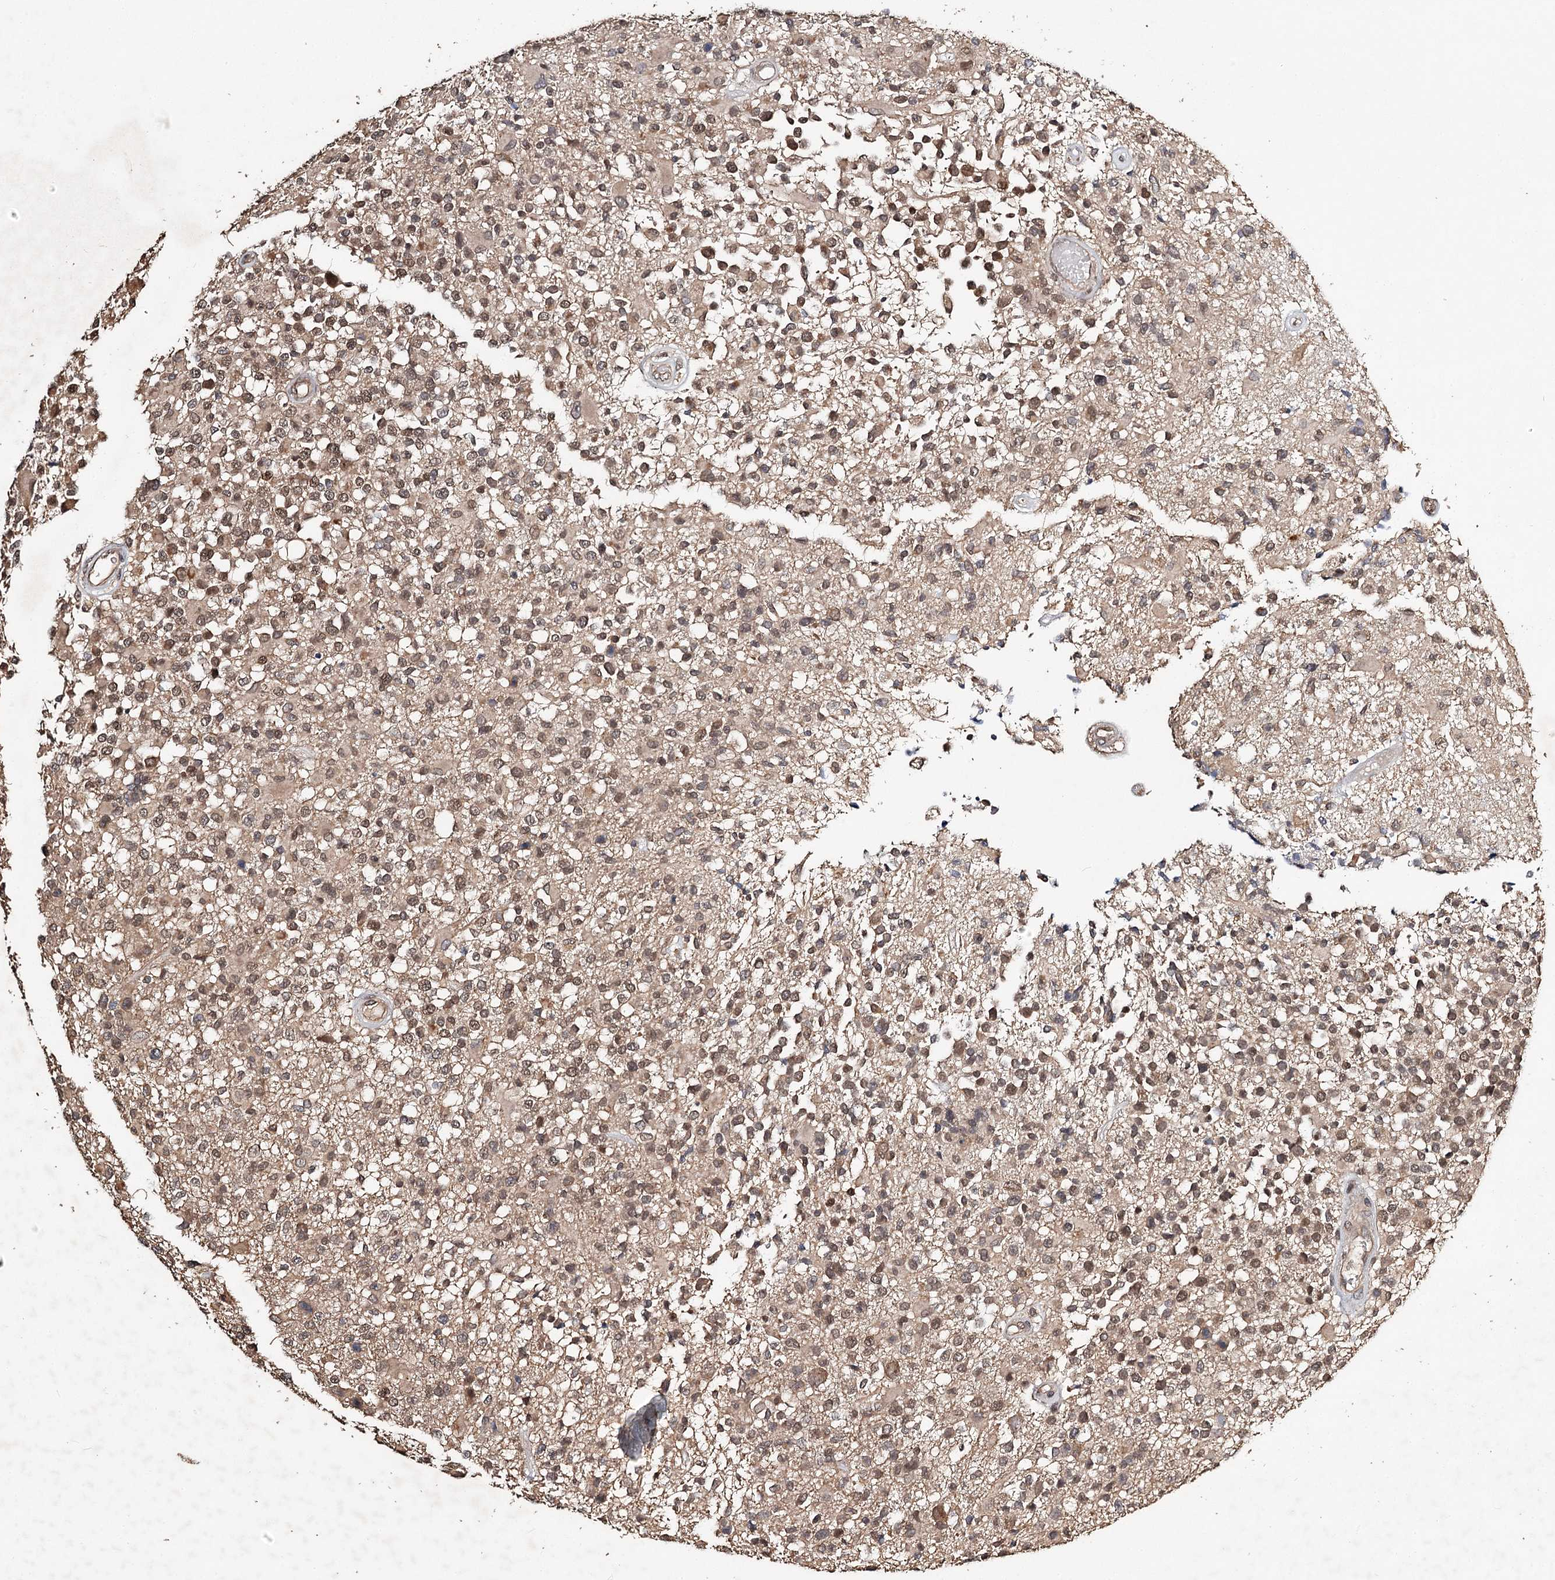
{"staining": {"intensity": "moderate", "quantity": ">75%", "location": "cytoplasmic/membranous,nuclear"}, "tissue": "glioma", "cell_type": "Tumor cells", "image_type": "cancer", "snomed": [{"axis": "morphology", "description": "Glioma, malignant, High grade"}, {"axis": "morphology", "description": "Glioblastoma, NOS"}, {"axis": "topography", "description": "Brain"}], "caption": "IHC (DAB (3,3'-diaminobenzidine)) staining of malignant glioma (high-grade) reveals moderate cytoplasmic/membranous and nuclear protein staining in approximately >75% of tumor cells.", "gene": "NOPCHAP1", "patient": {"sex": "male", "age": 60}}